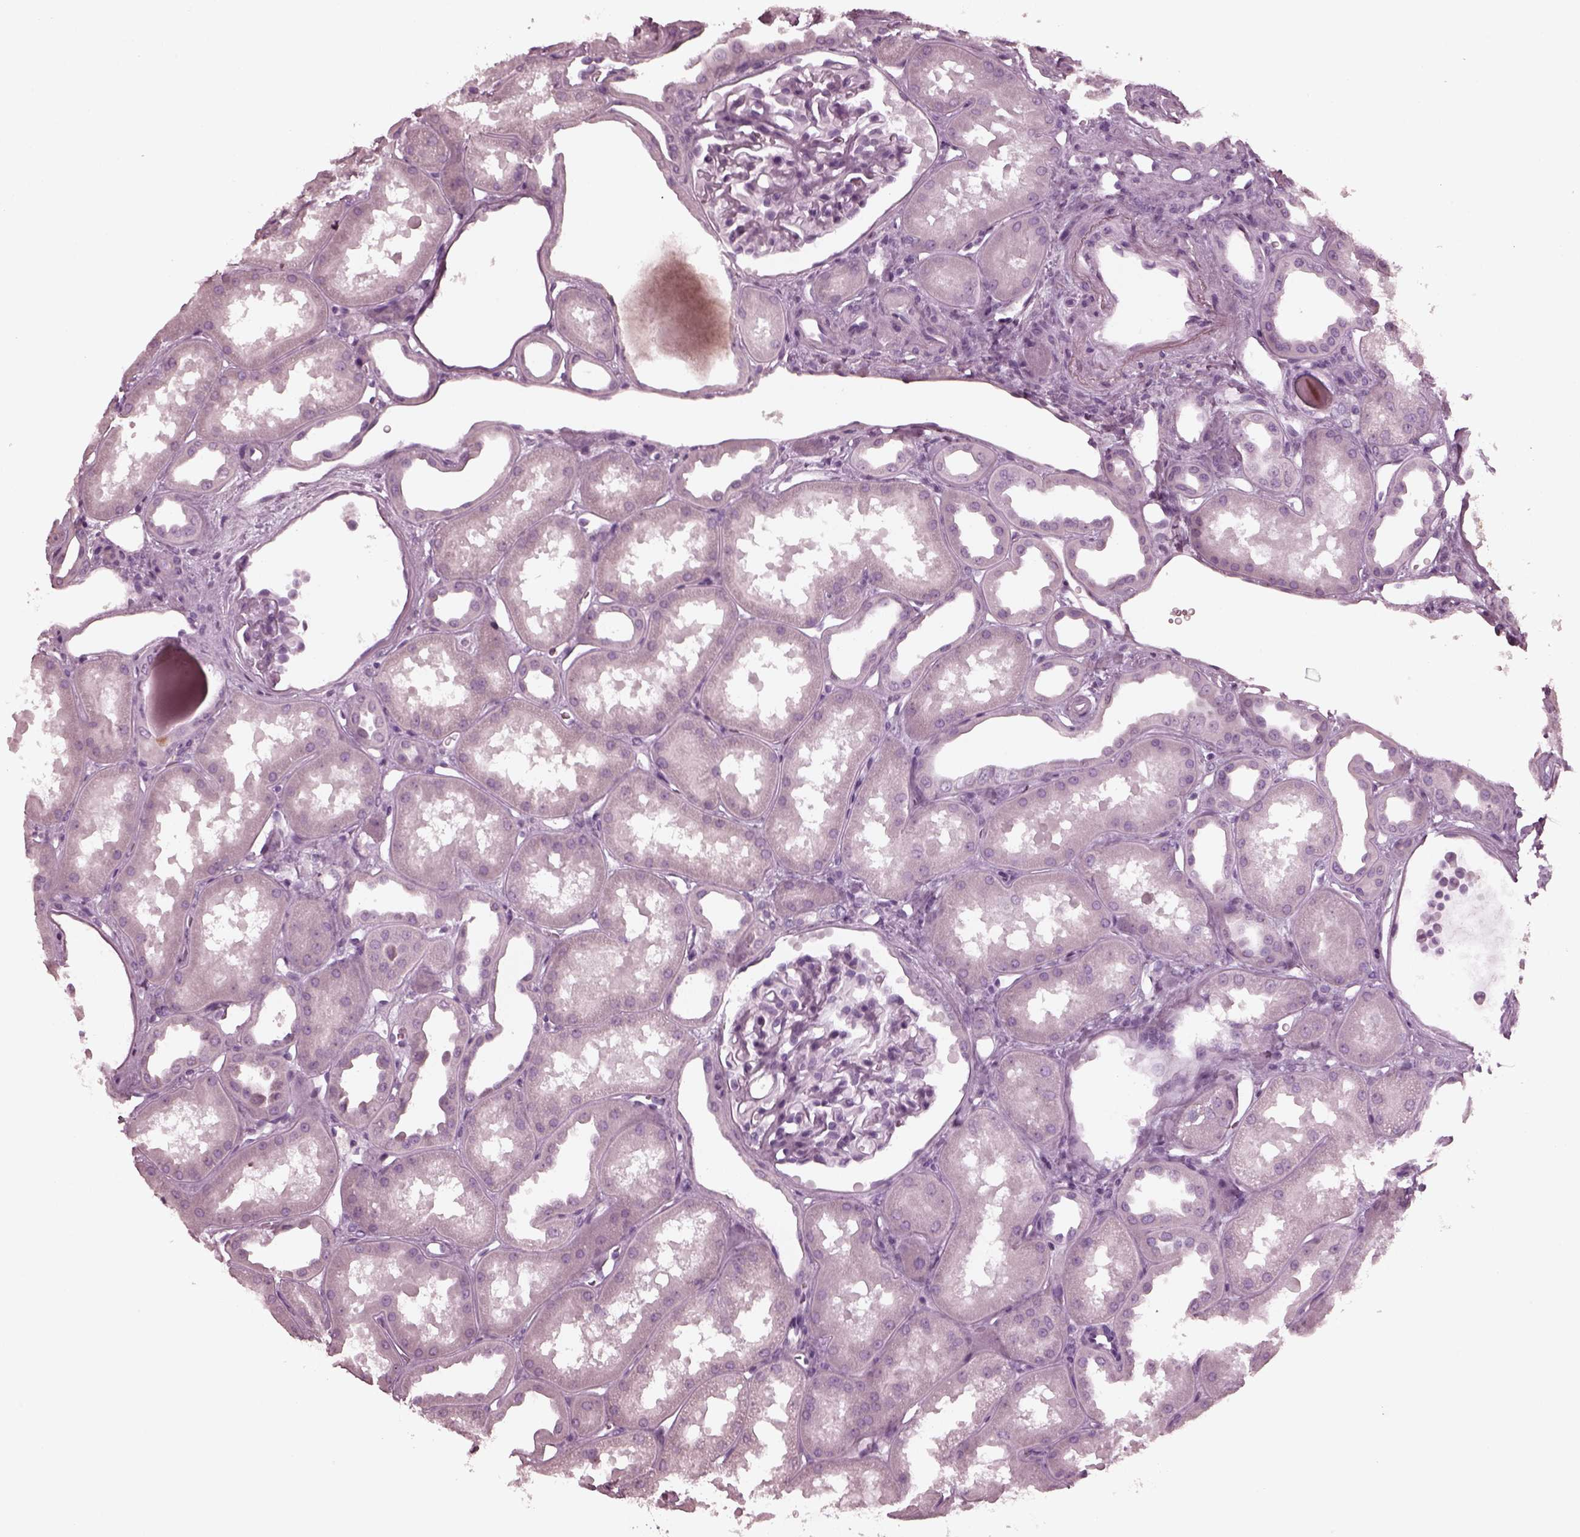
{"staining": {"intensity": "negative", "quantity": "none", "location": "none"}, "tissue": "kidney", "cell_type": "Cells in glomeruli", "image_type": "normal", "snomed": [{"axis": "morphology", "description": "Normal tissue, NOS"}, {"axis": "topography", "description": "Kidney"}], "caption": "Photomicrograph shows no protein positivity in cells in glomeruli of normal kidney.", "gene": "GRM6", "patient": {"sex": "male", "age": 61}}